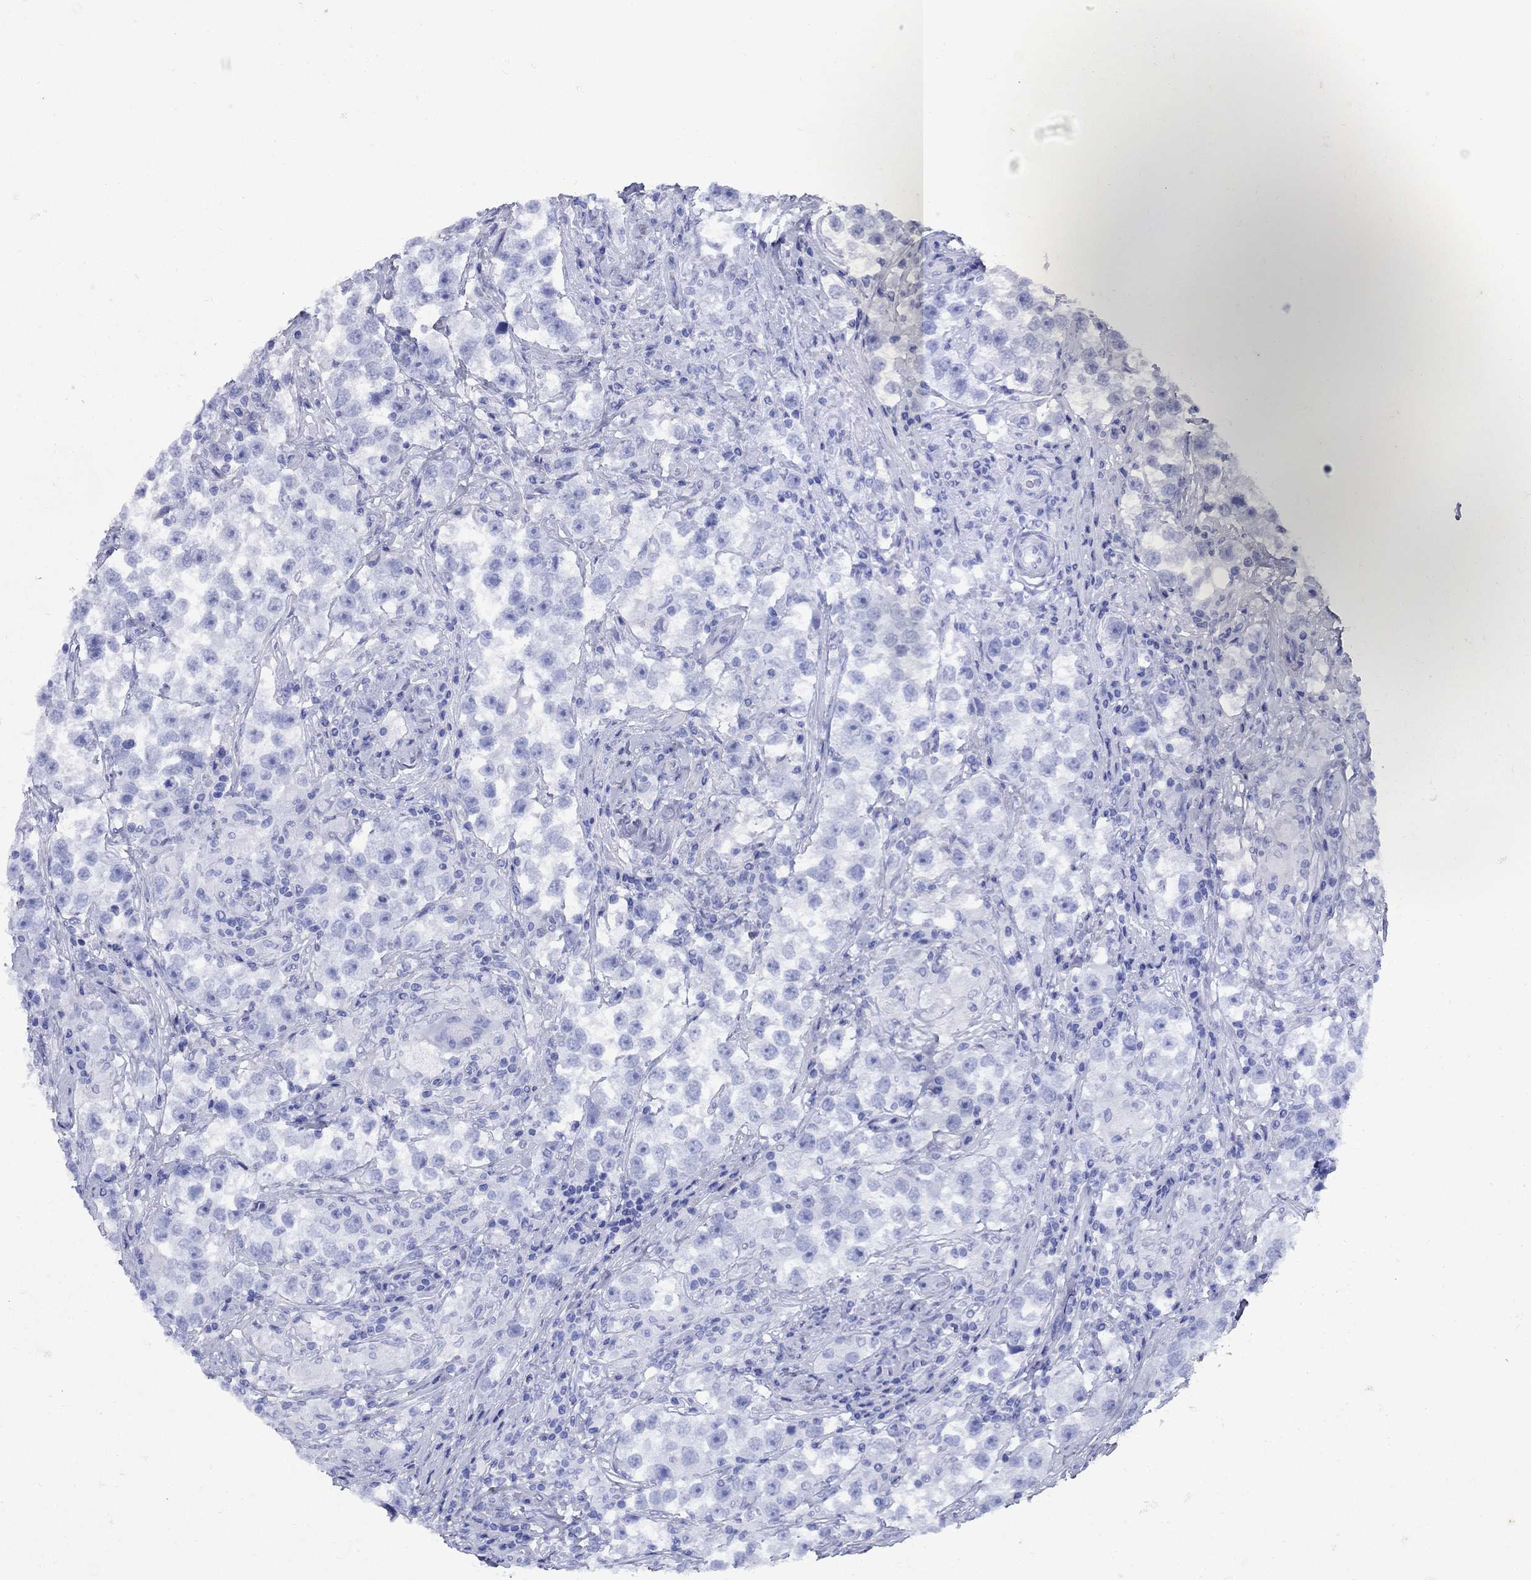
{"staining": {"intensity": "negative", "quantity": "none", "location": "none"}, "tissue": "testis cancer", "cell_type": "Tumor cells", "image_type": "cancer", "snomed": [{"axis": "morphology", "description": "Seminoma, NOS"}, {"axis": "topography", "description": "Testis"}], "caption": "This is a histopathology image of immunohistochemistry staining of seminoma (testis), which shows no staining in tumor cells.", "gene": "CD1A", "patient": {"sex": "male", "age": 46}}